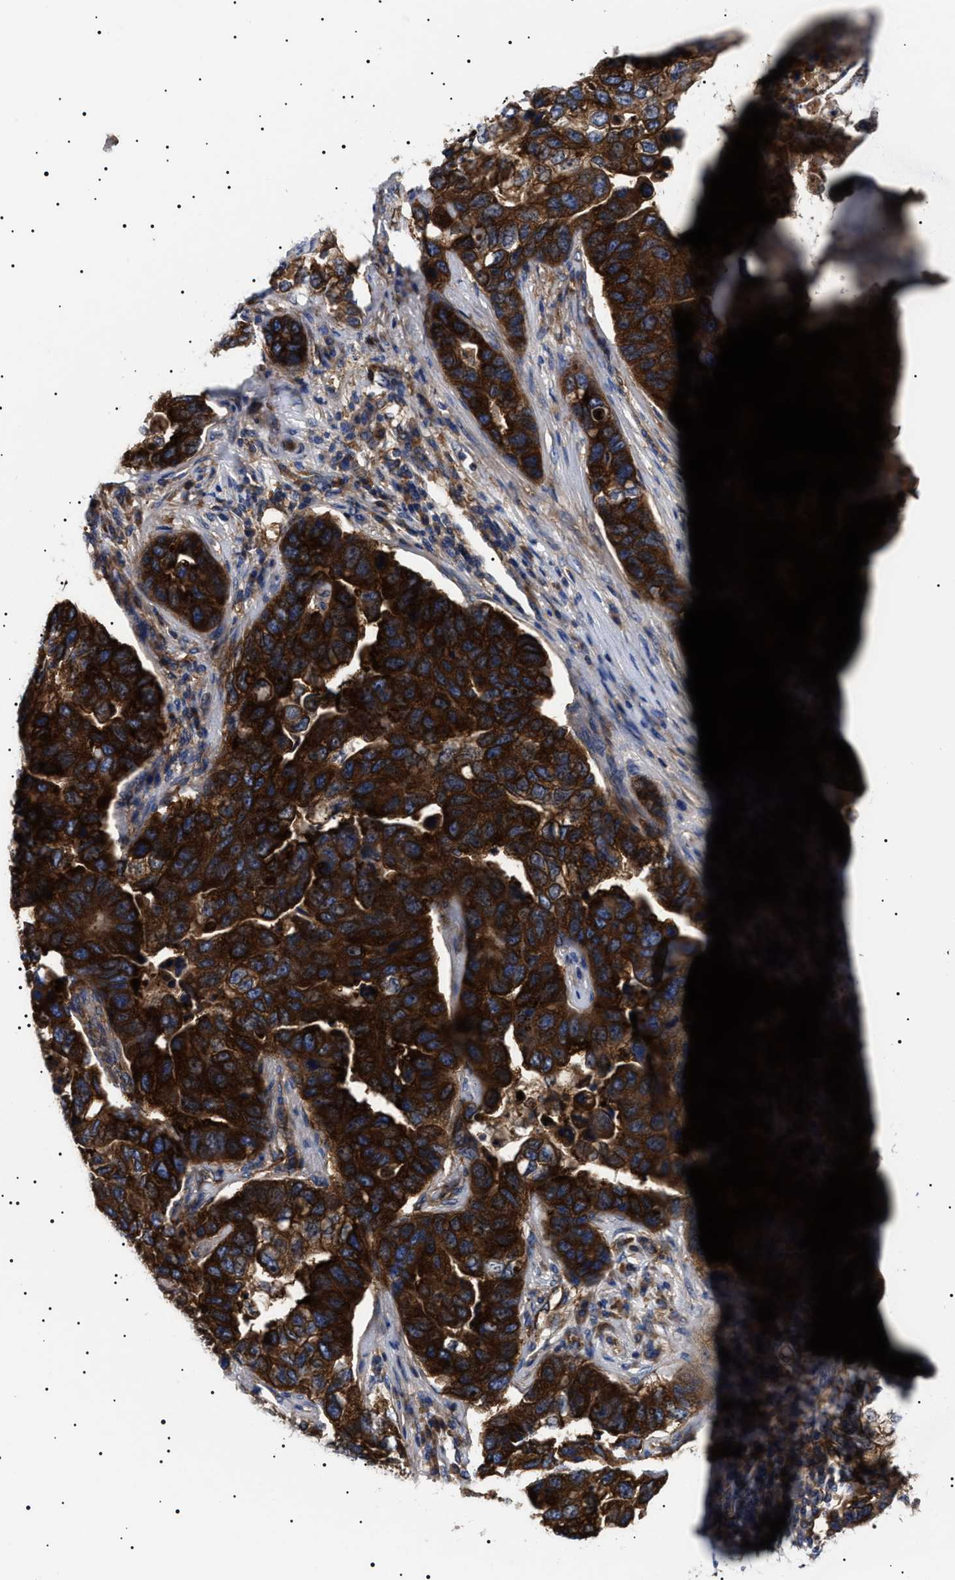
{"staining": {"intensity": "strong", "quantity": ">75%", "location": "cytoplasmic/membranous"}, "tissue": "pancreatic cancer", "cell_type": "Tumor cells", "image_type": "cancer", "snomed": [{"axis": "morphology", "description": "Adenocarcinoma, NOS"}, {"axis": "topography", "description": "Pancreas"}], "caption": "Approximately >75% of tumor cells in human pancreatic cancer (adenocarcinoma) display strong cytoplasmic/membranous protein positivity as visualized by brown immunohistochemical staining.", "gene": "TPP2", "patient": {"sex": "female", "age": 61}}